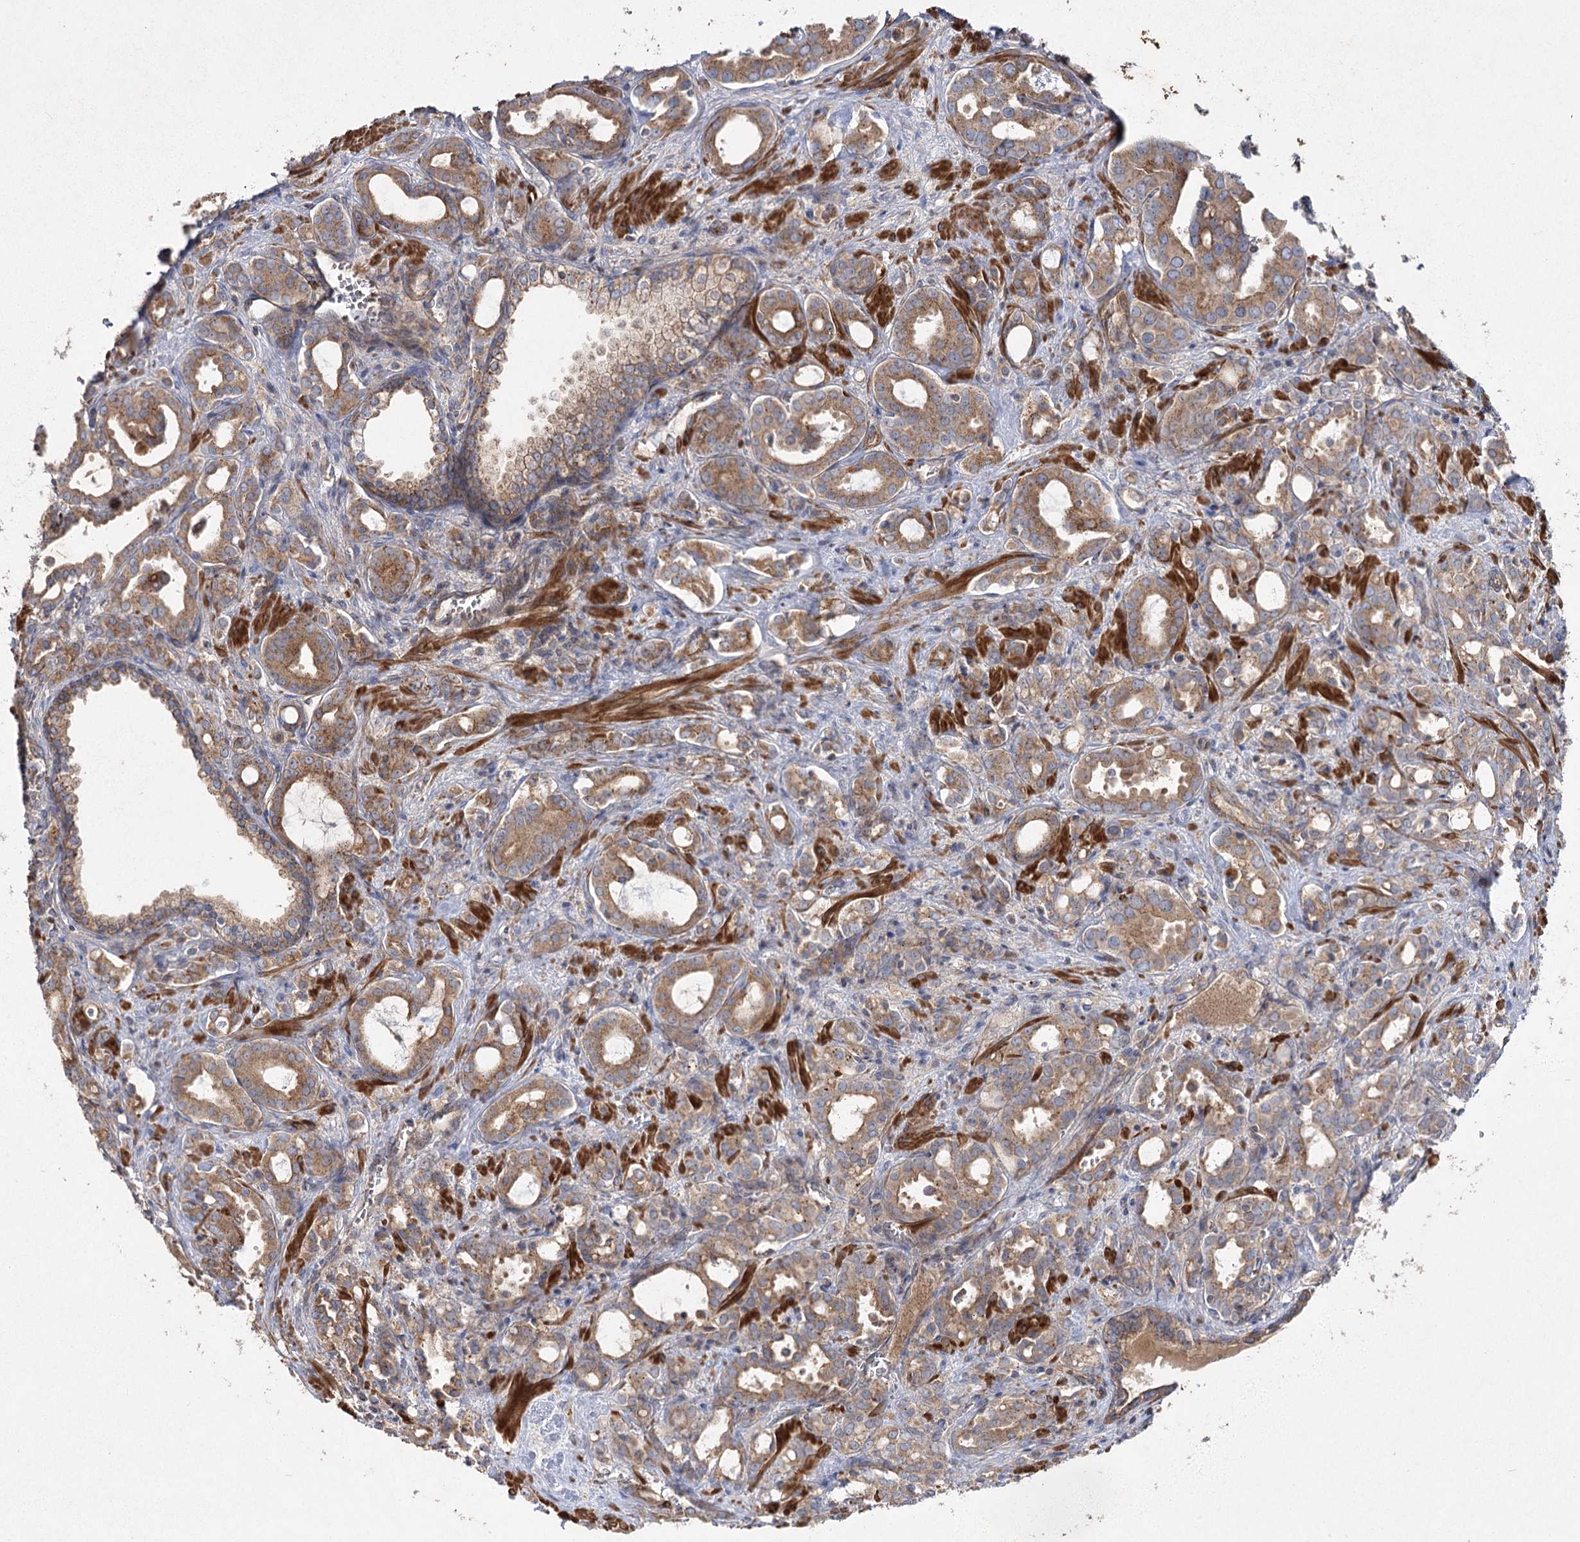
{"staining": {"intensity": "moderate", "quantity": ">75%", "location": "cytoplasmic/membranous"}, "tissue": "prostate cancer", "cell_type": "Tumor cells", "image_type": "cancer", "snomed": [{"axis": "morphology", "description": "Adenocarcinoma, High grade"}, {"axis": "topography", "description": "Prostate"}], "caption": "Immunohistochemical staining of prostate adenocarcinoma (high-grade) reveals moderate cytoplasmic/membranous protein staining in approximately >75% of tumor cells. (DAB IHC, brown staining for protein, blue staining for nuclei).", "gene": "KIAA0825", "patient": {"sex": "male", "age": 72}}